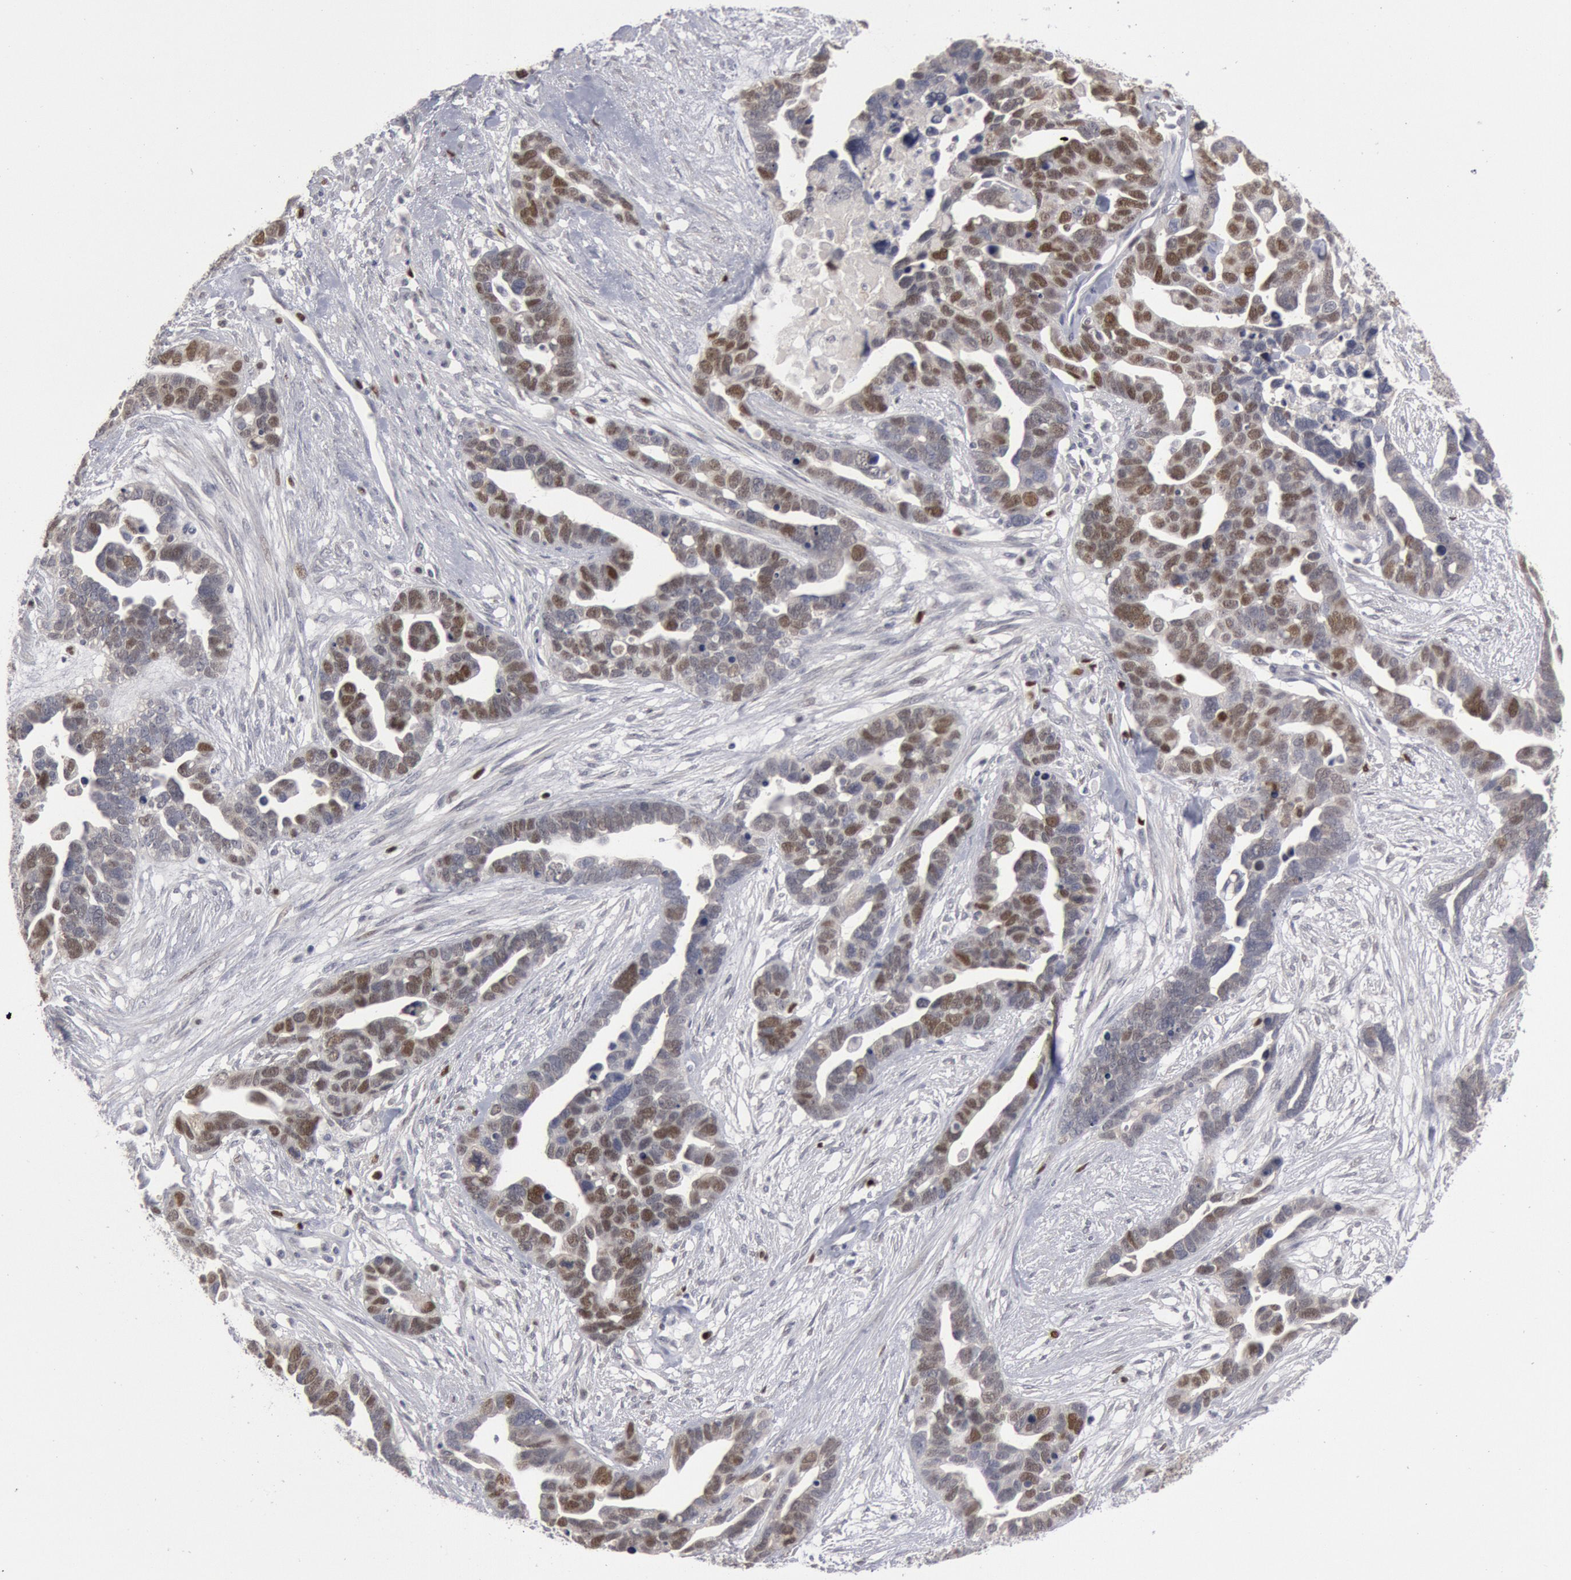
{"staining": {"intensity": "moderate", "quantity": ">75%", "location": "nuclear"}, "tissue": "ovarian cancer", "cell_type": "Tumor cells", "image_type": "cancer", "snomed": [{"axis": "morphology", "description": "Cystadenocarcinoma, serous, NOS"}, {"axis": "topography", "description": "Ovary"}], "caption": "An immunohistochemistry image of tumor tissue is shown. Protein staining in brown labels moderate nuclear positivity in ovarian cancer (serous cystadenocarcinoma) within tumor cells.", "gene": "WDHD1", "patient": {"sex": "female", "age": 54}}